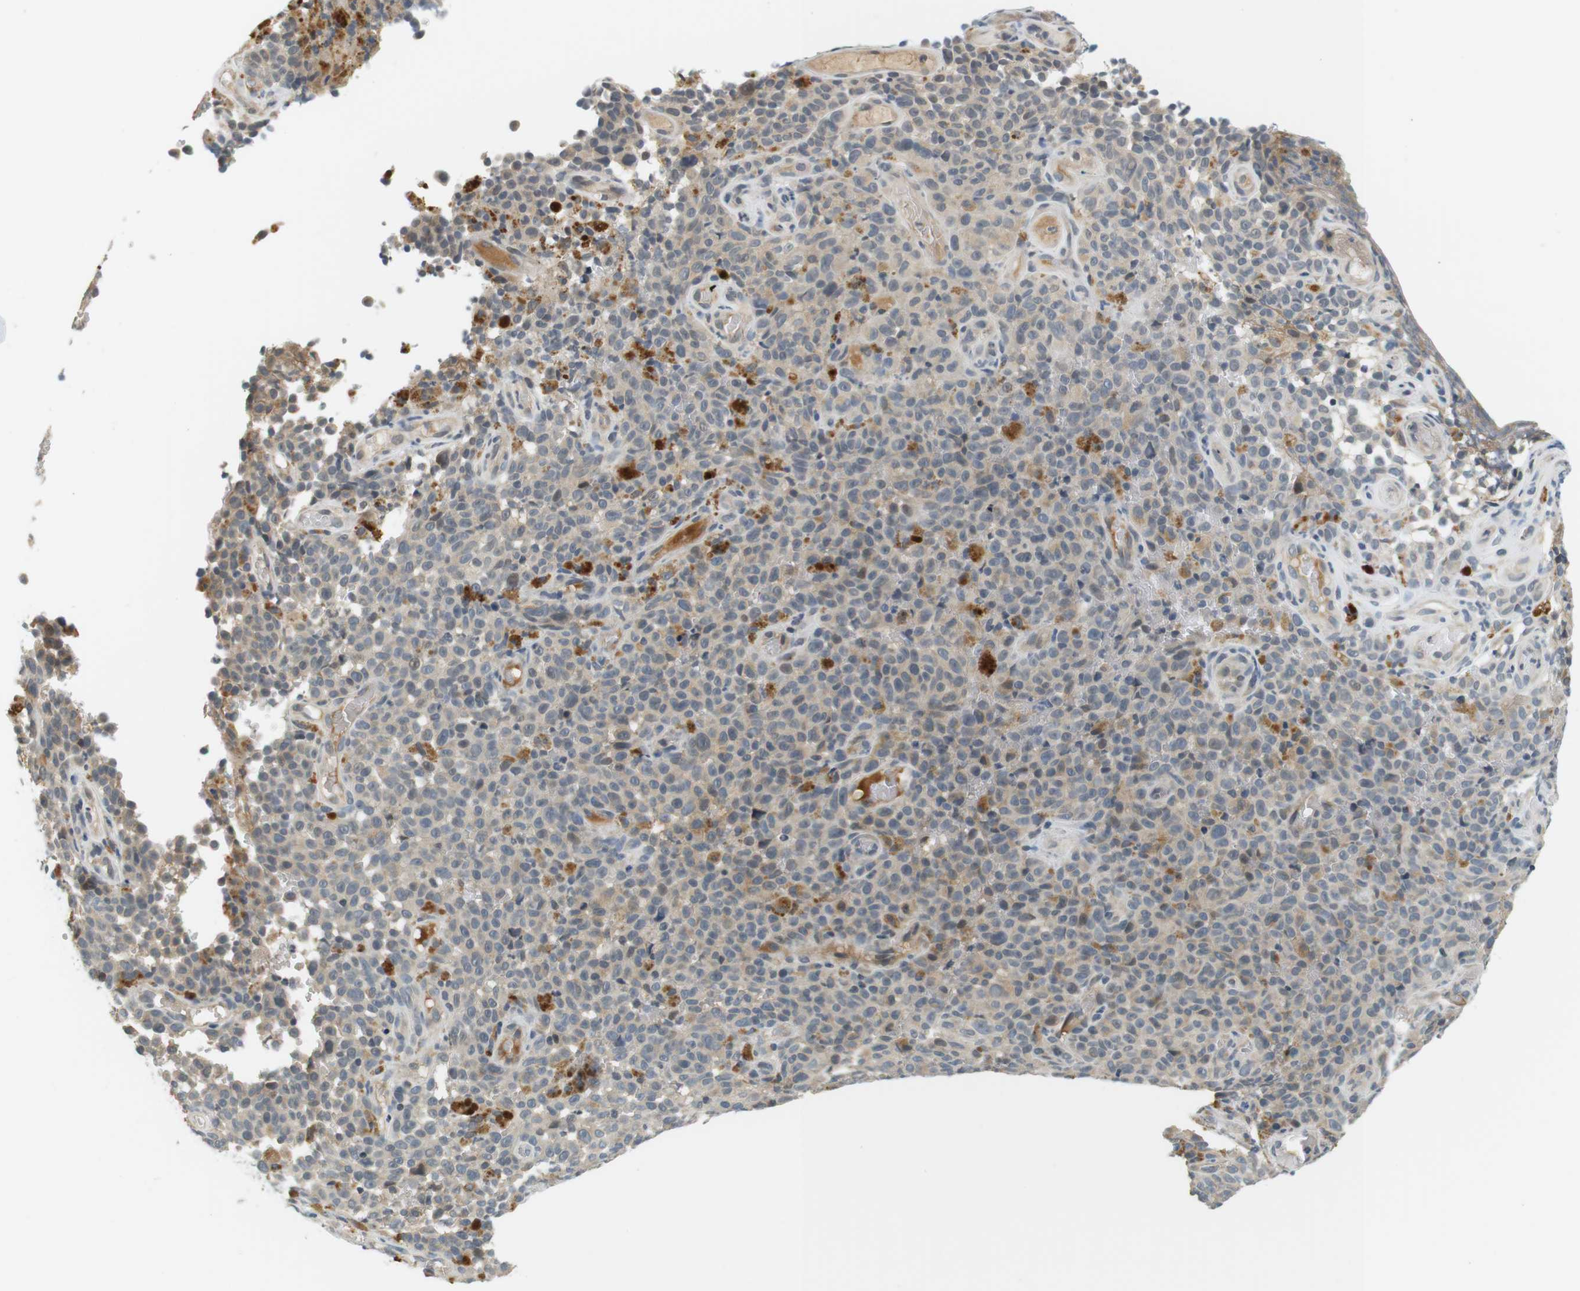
{"staining": {"intensity": "negative", "quantity": "none", "location": "none"}, "tissue": "melanoma", "cell_type": "Tumor cells", "image_type": "cancer", "snomed": [{"axis": "morphology", "description": "Malignant melanoma, NOS"}, {"axis": "topography", "description": "Skin"}], "caption": "A high-resolution histopathology image shows immunohistochemistry staining of melanoma, which displays no significant staining in tumor cells.", "gene": "WNT7A", "patient": {"sex": "female", "age": 82}}